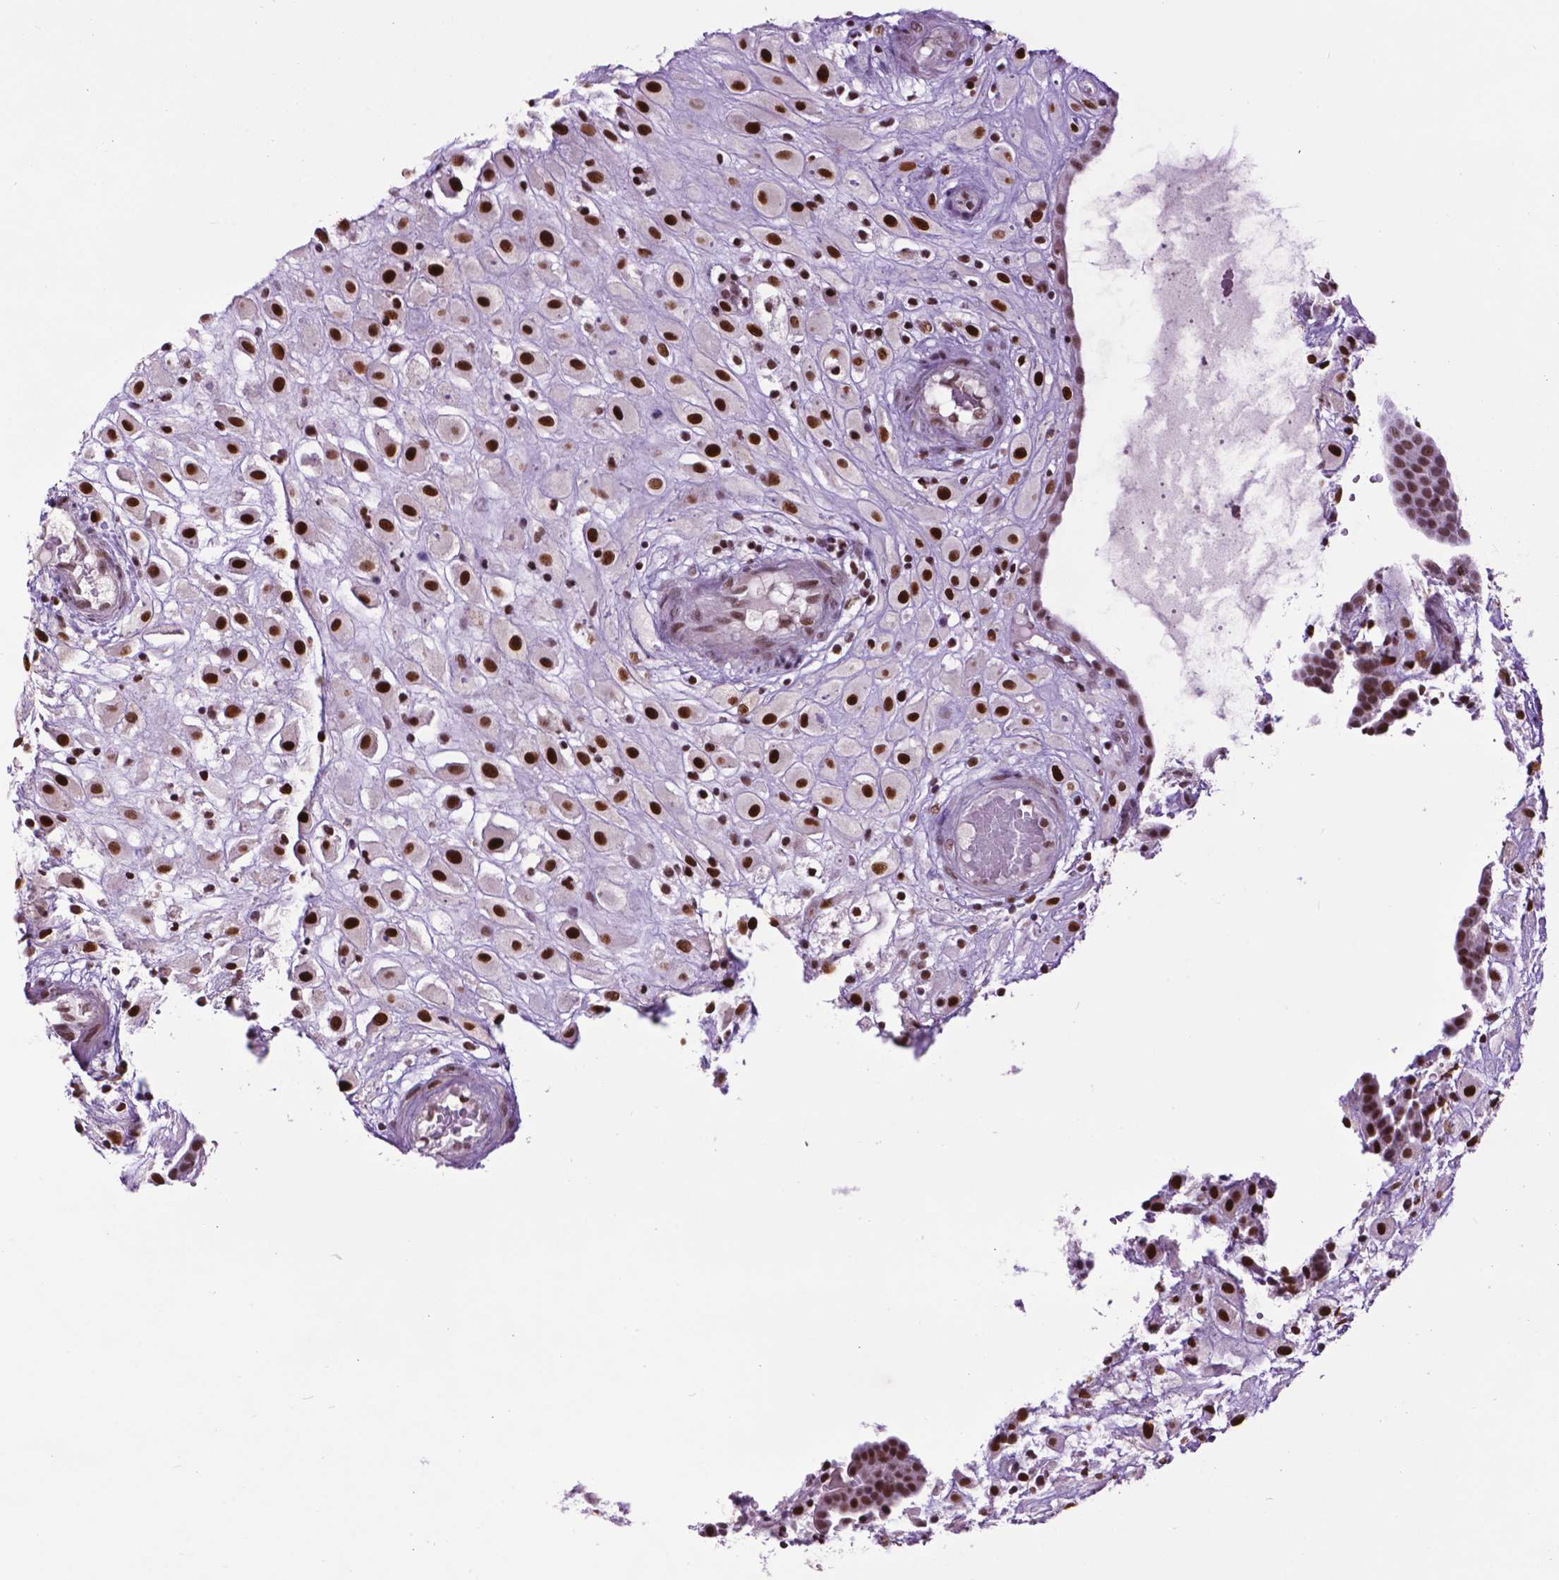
{"staining": {"intensity": "strong", "quantity": ">75%", "location": "nuclear"}, "tissue": "placenta", "cell_type": "Decidual cells", "image_type": "normal", "snomed": [{"axis": "morphology", "description": "Normal tissue, NOS"}, {"axis": "topography", "description": "Placenta"}], "caption": "Human placenta stained with a protein marker demonstrates strong staining in decidual cells.", "gene": "EAF1", "patient": {"sex": "female", "age": 24}}